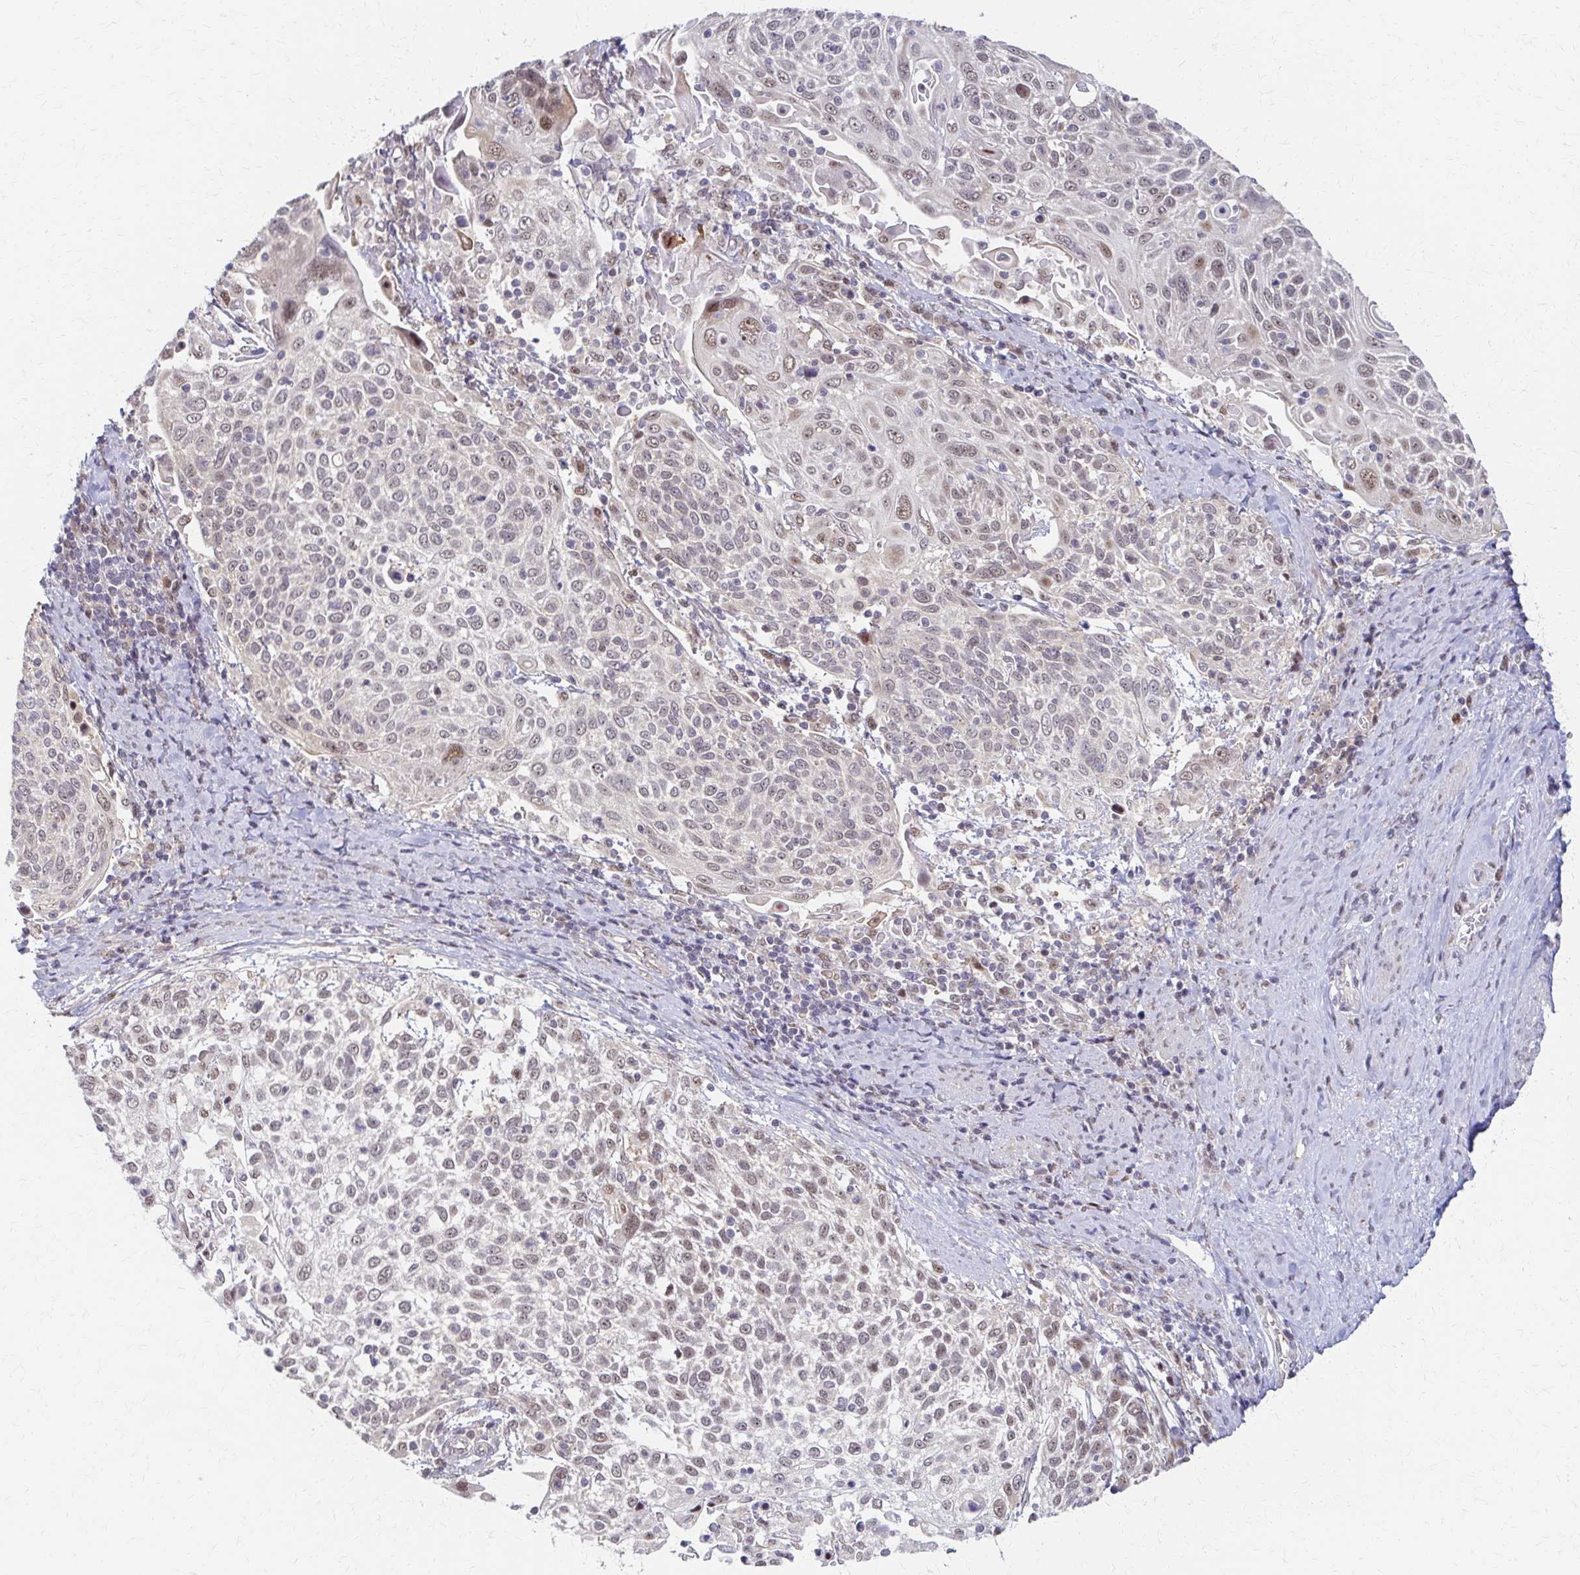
{"staining": {"intensity": "weak", "quantity": "25%-75%", "location": "nuclear"}, "tissue": "cervical cancer", "cell_type": "Tumor cells", "image_type": "cancer", "snomed": [{"axis": "morphology", "description": "Squamous cell carcinoma, NOS"}, {"axis": "topography", "description": "Cervix"}], "caption": "An image of human squamous cell carcinoma (cervical) stained for a protein demonstrates weak nuclear brown staining in tumor cells.", "gene": "PSMD7", "patient": {"sex": "female", "age": 61}}